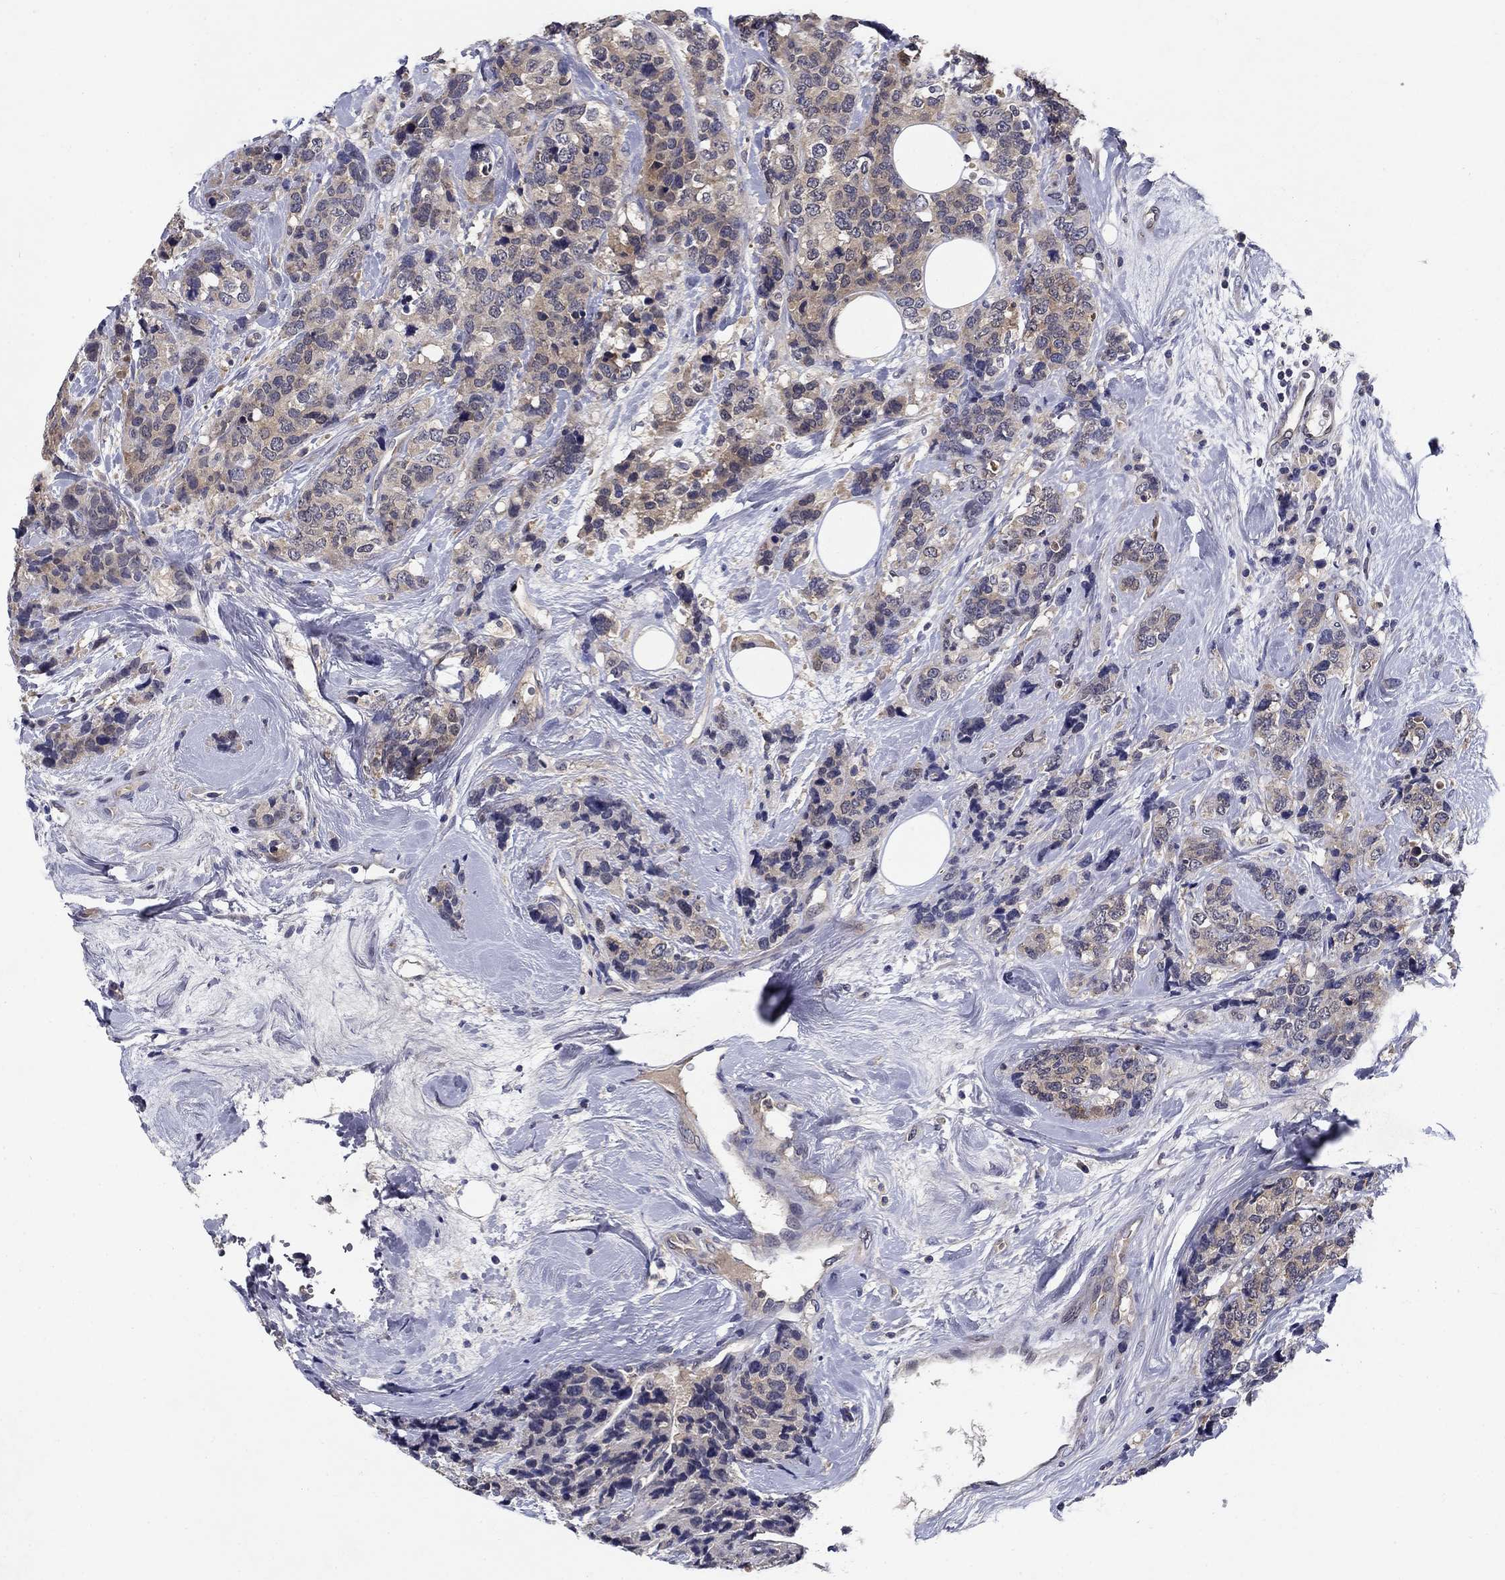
{"staining": {"intensity": "weak", "quantity": "<25%", "location": "cytoplasmic/membranous"}, "tissue": "breast cancer", "cell_type": "Tumor cells", "image_type": "cancer", "snomed": [{"axis": "morphology", "description": "Lobular carcinoma"}, {"axis": "topography", "description": "Breast"}], "caption": "Breast cancer (lobular carcinoma) stained for a protein using IHC displays no expression tumor cells.", "gene": "GLTP", "patient": {"sex": "female", "age": 59}}